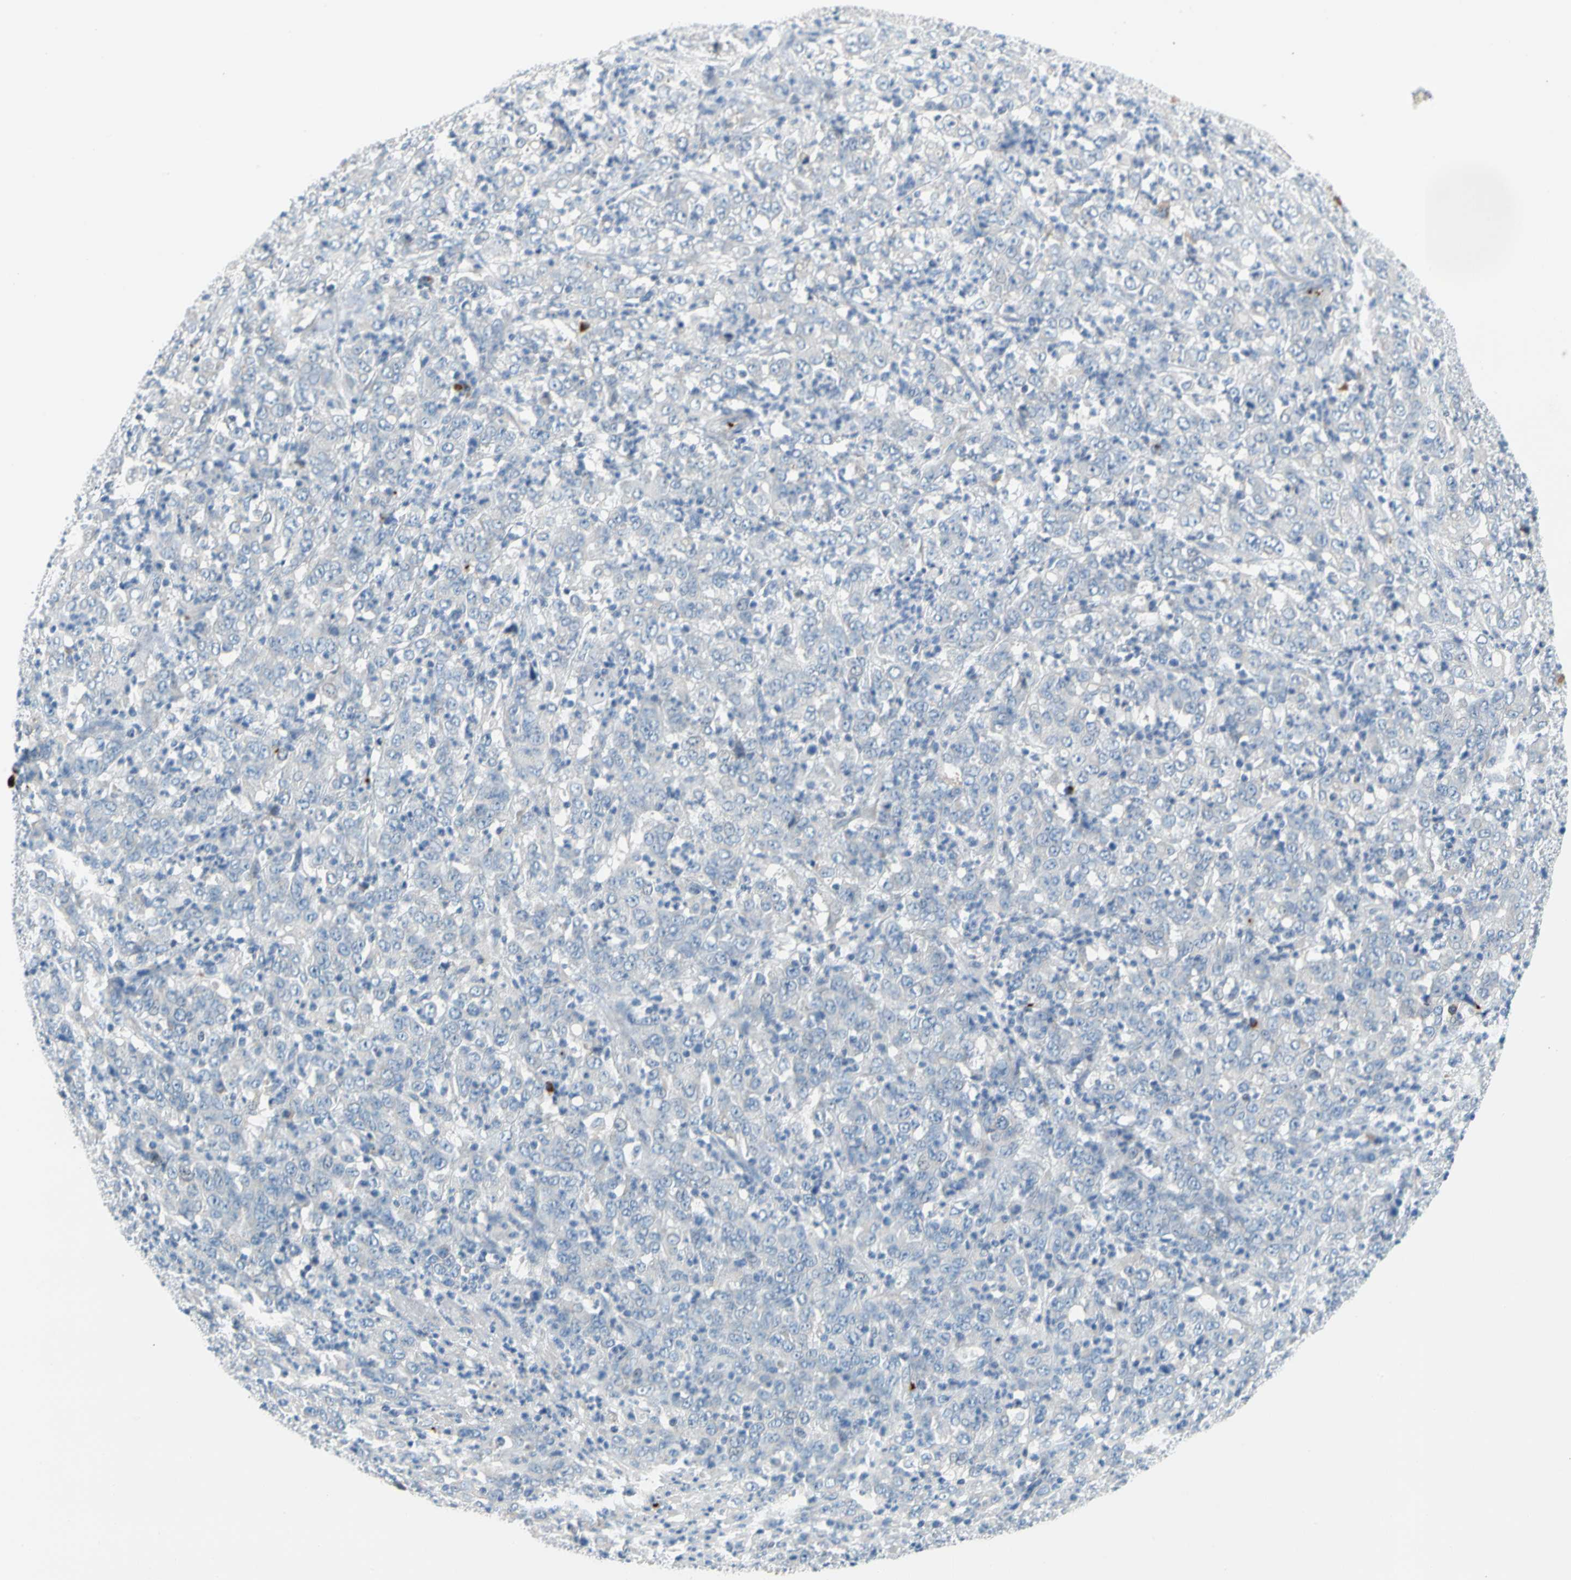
{"staining": {"intensity": "negative", "quantity": "none", "location": "none"}, "tissue": "stomach cancer", "cell_type": "Tumor cells", "image_type": "cancer", "snomed": [{"axis": "morphology", "description": "Adenocarcinoma, NOS"}, {"axis": "topography", "description": "Stomach, lower"}], "caption": "IHC histopathology image of neoplastic tissue: adenocarcinoma (stomach) stained with DAB demonstrates no significant protein expression in tumor cells.", "gene": "PPBP", "patient": {"sex": "female", "age": 71}}